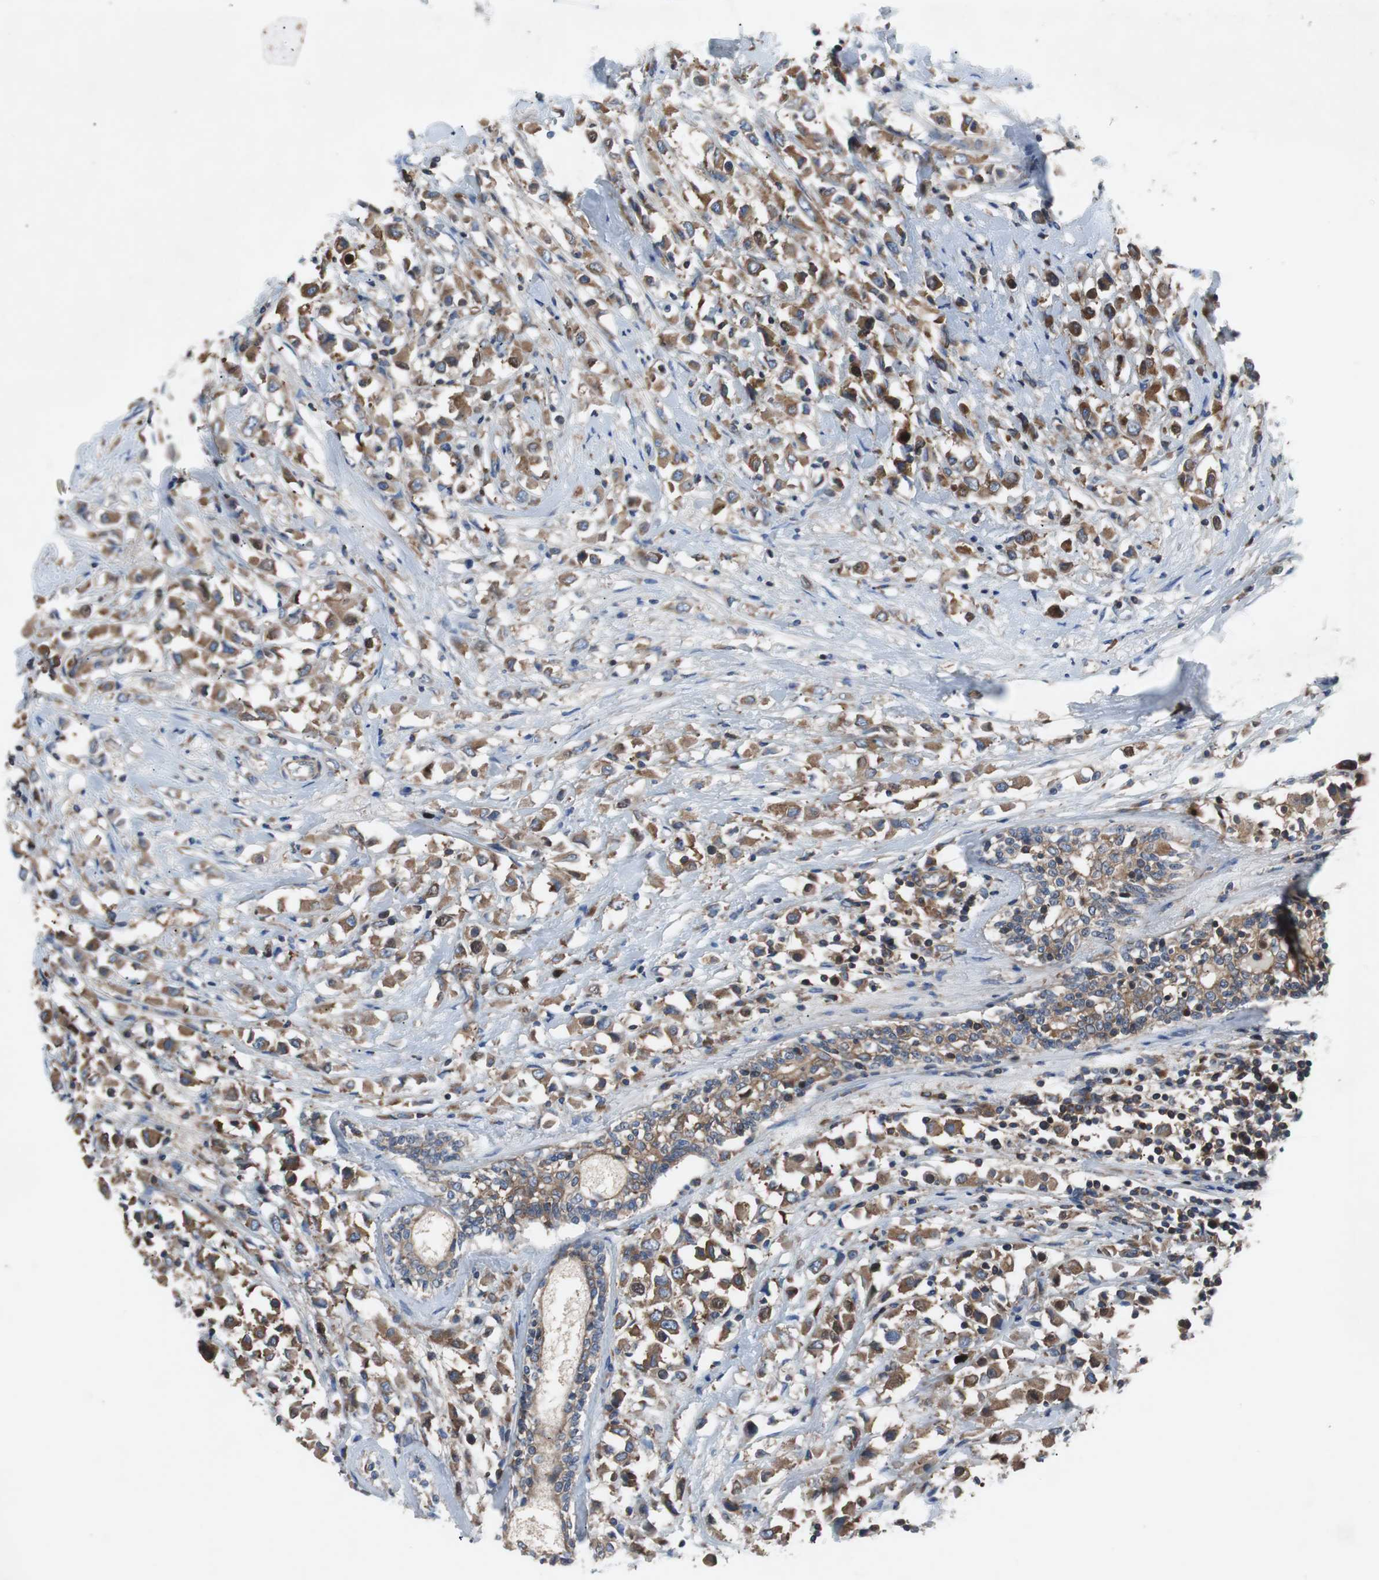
{"staining": {"intensity": "moderate", "quantity": ">75%", "location": "cytoplasmic/membranous"}, "tissue": "breast cancer", "cell_type": "Tumor cells", "image_type": "cancer", "snomed": [{"axis": "morphology", "description": "Duct carcinoma"}, {"axis": "topography", "description": "Breast"}], "caption": "Immunohistochemistry (IHC) staining of breast cancer (invasive ductal carcinoma), which shows medium levels of moderate cytoplasmic/membranous positivity in about >75% of tumor cells indicating moderate cytoplasmic/membranous protein expression. The staining was performed using DAB (3,3'-diaminobenzidine) (brown) for protein detection and nuclei were counterstained in hematoxylin (blue).", "gene": "GYS1", "patient": {"sex": "female", "age": 61}}